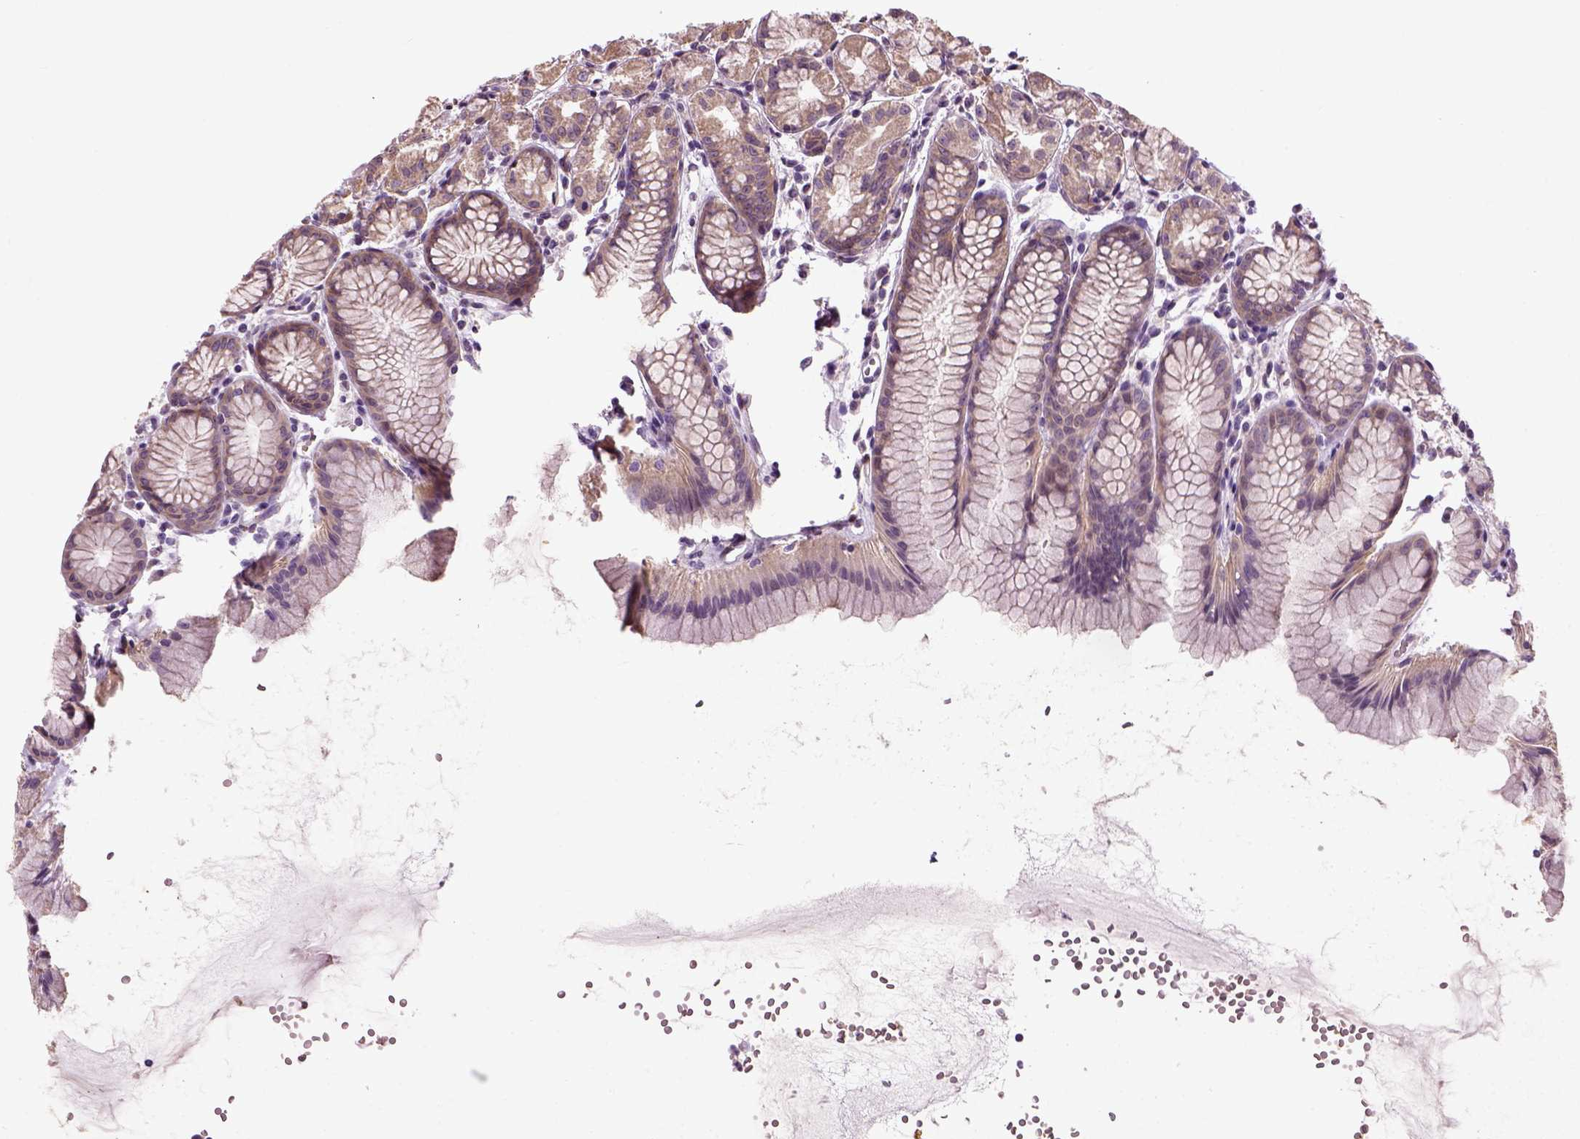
{"staining": {"intensity": "weak", "quantity": "<25%", "location": "cytoplasmic/membranous"}, "tissue": "stomach", "cell_type": "Glandular cells", "image_type": "normal", "snomed": [{"axis": "morphology", "description": "Normal tissue, NOS"}, {"axis": "topography", "description": "Stomach, upper"}], "caption": "Image shows no protein staining in glandular cells of normal stomach. Brightfield microscopy of immunohistochemistry (IHC) stained with DAB (3,3'-diaminobenzidine) (brown) and hematoxylin (blue), captured at high magnification.", "gene": "XK", "patient": {"sex": "male", "age": 47}}